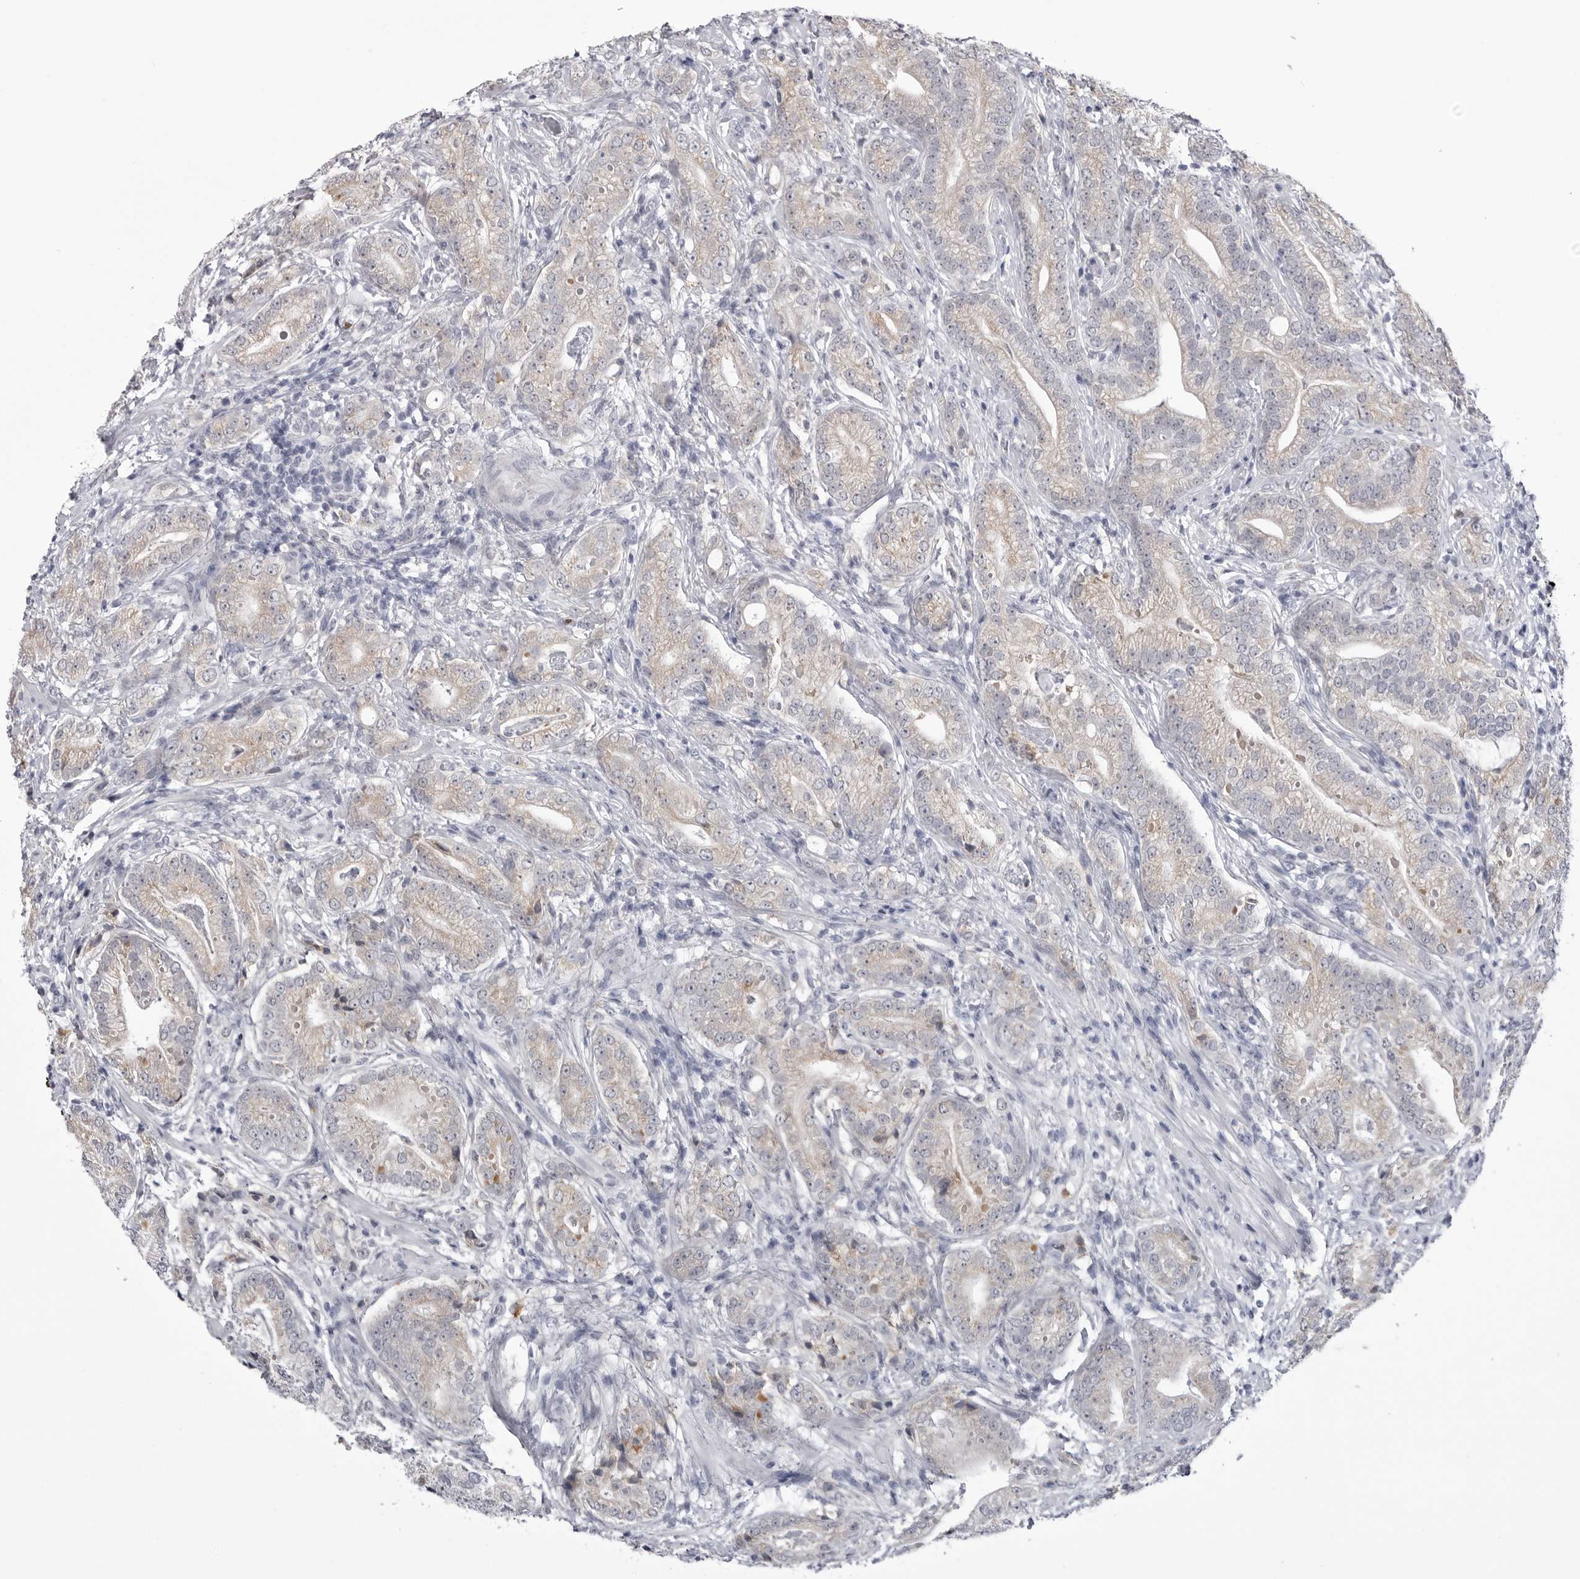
{"staining": {"intensity": "negative", "quantity": "none", "location": "none"}, "tissue": "prostate cancer", "cell_type": "Tumor cells", "image_type": "cancer", "snomed": [{"axis": "morphology", "description": "Adenocarcinoma, High grade"}, {"axis": "topography", "description": "Prostate"}], "caption": "This is a micrograph of IHC staining of prostate cancer (adenocarcinoma (high-grade)), which shows no staining in tumor cells.", "gene": "STAP2", "patient": {"sex": "male", "age": 57}}